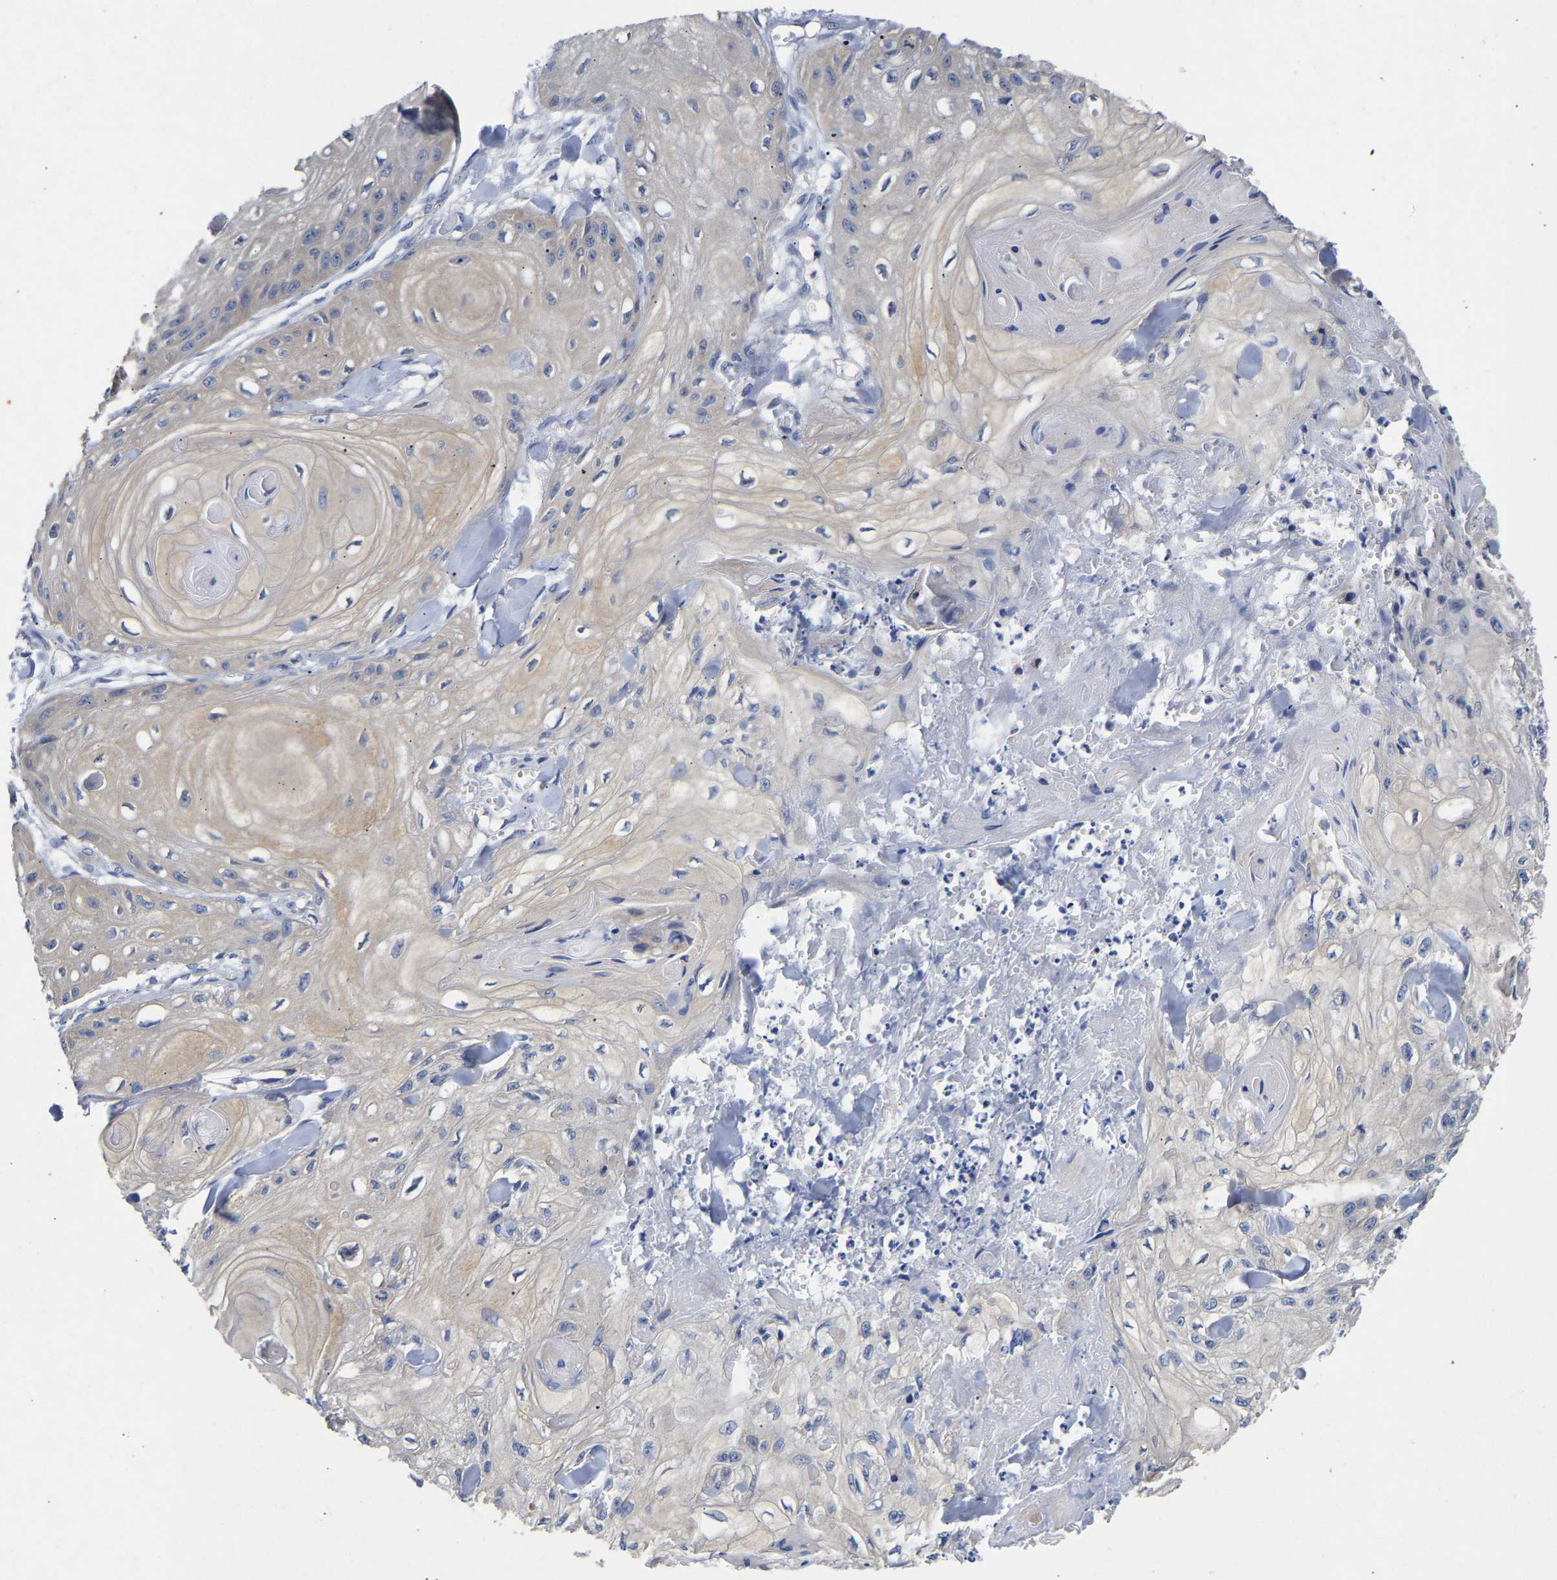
{"staining": {"intensity": "weak", "quantity": "<25%", "location": "cytoplasmic/membranous"}, "tissue": "skin cancer", "cell_type": "Tumor cells", "image_type": "cancer", "snomed": [{"axis": "morphology", "description": "Squamous cell carcinoma, NOS"}, {"axis": "topography", "description": "Skin"}], "caption": "This is a histopathology image of IHC staining of skin cancer (squamous cell carcinoma), which shows no expression in tumor cells.", "gene": "CCDC6", "patient": {"sex": "male", "age": 74}}